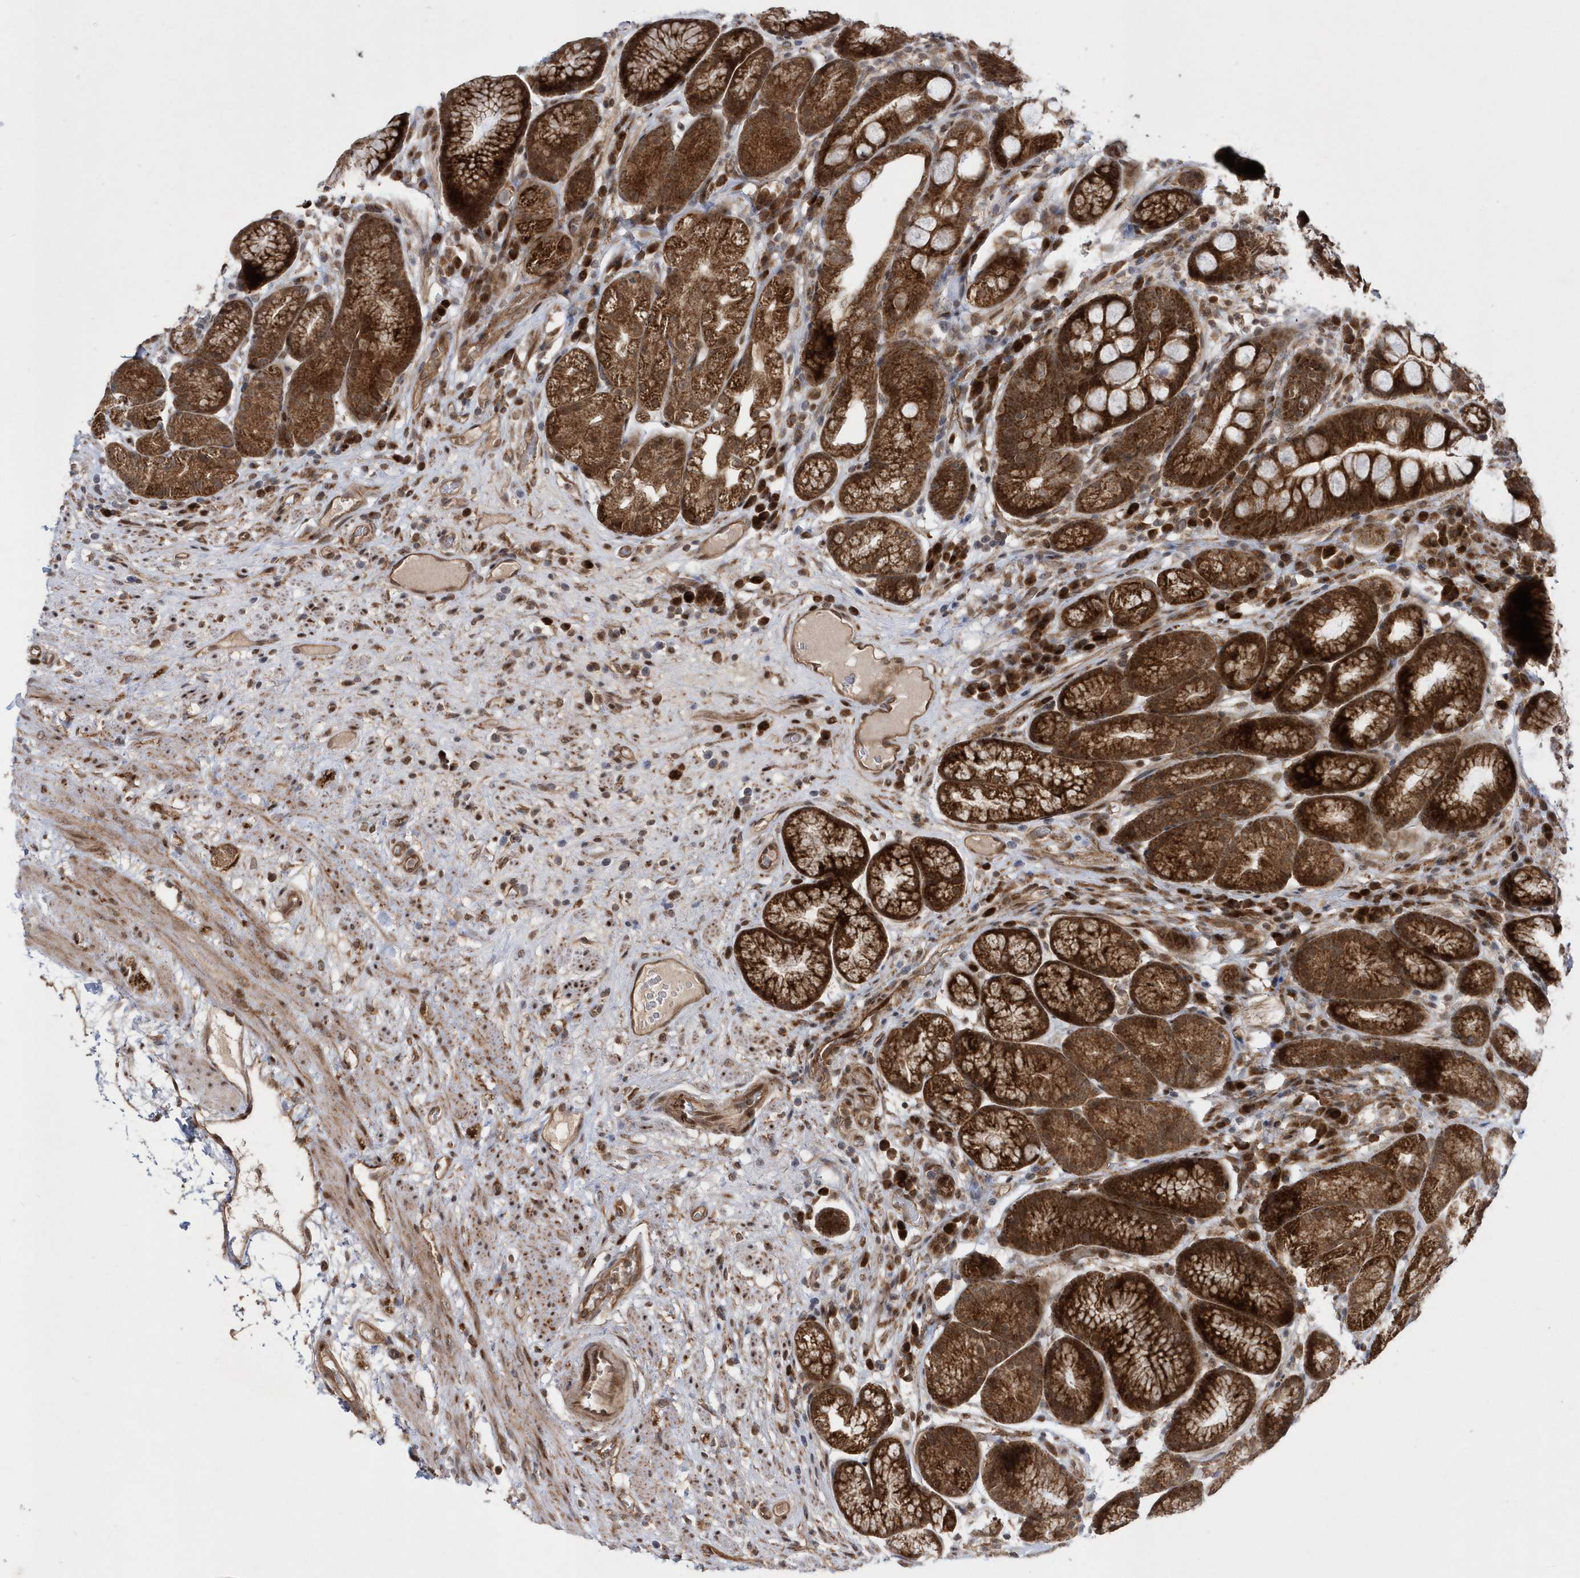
{"staining": {"intensity": "strong", "quantity": ">75%", "location": "cytoplasmic/membranous"}, "tissue": "stomach", "cell_type": "Glandular cells", "image_type": "normal", "snomed": [{"axis": "morphology", "description": "Normal tissue, NOS"}, {"axis": "topography", "description": "Stomach"}], "caption": "DAB (3,3'-diaminobenzidine) immunohistochemical staining of unremarkable human stomach demonstrates strong cytoplasmic/membranous protein expression in approximately >75% of glandular cells. The staining was performed using DAB to visualize the protein expression in brown, while the nuclei were stained in blue with hematoxylin (Magnification: 20x).", "gene": "DALRD3", "patient": {"sex": "male", "age": 57}}